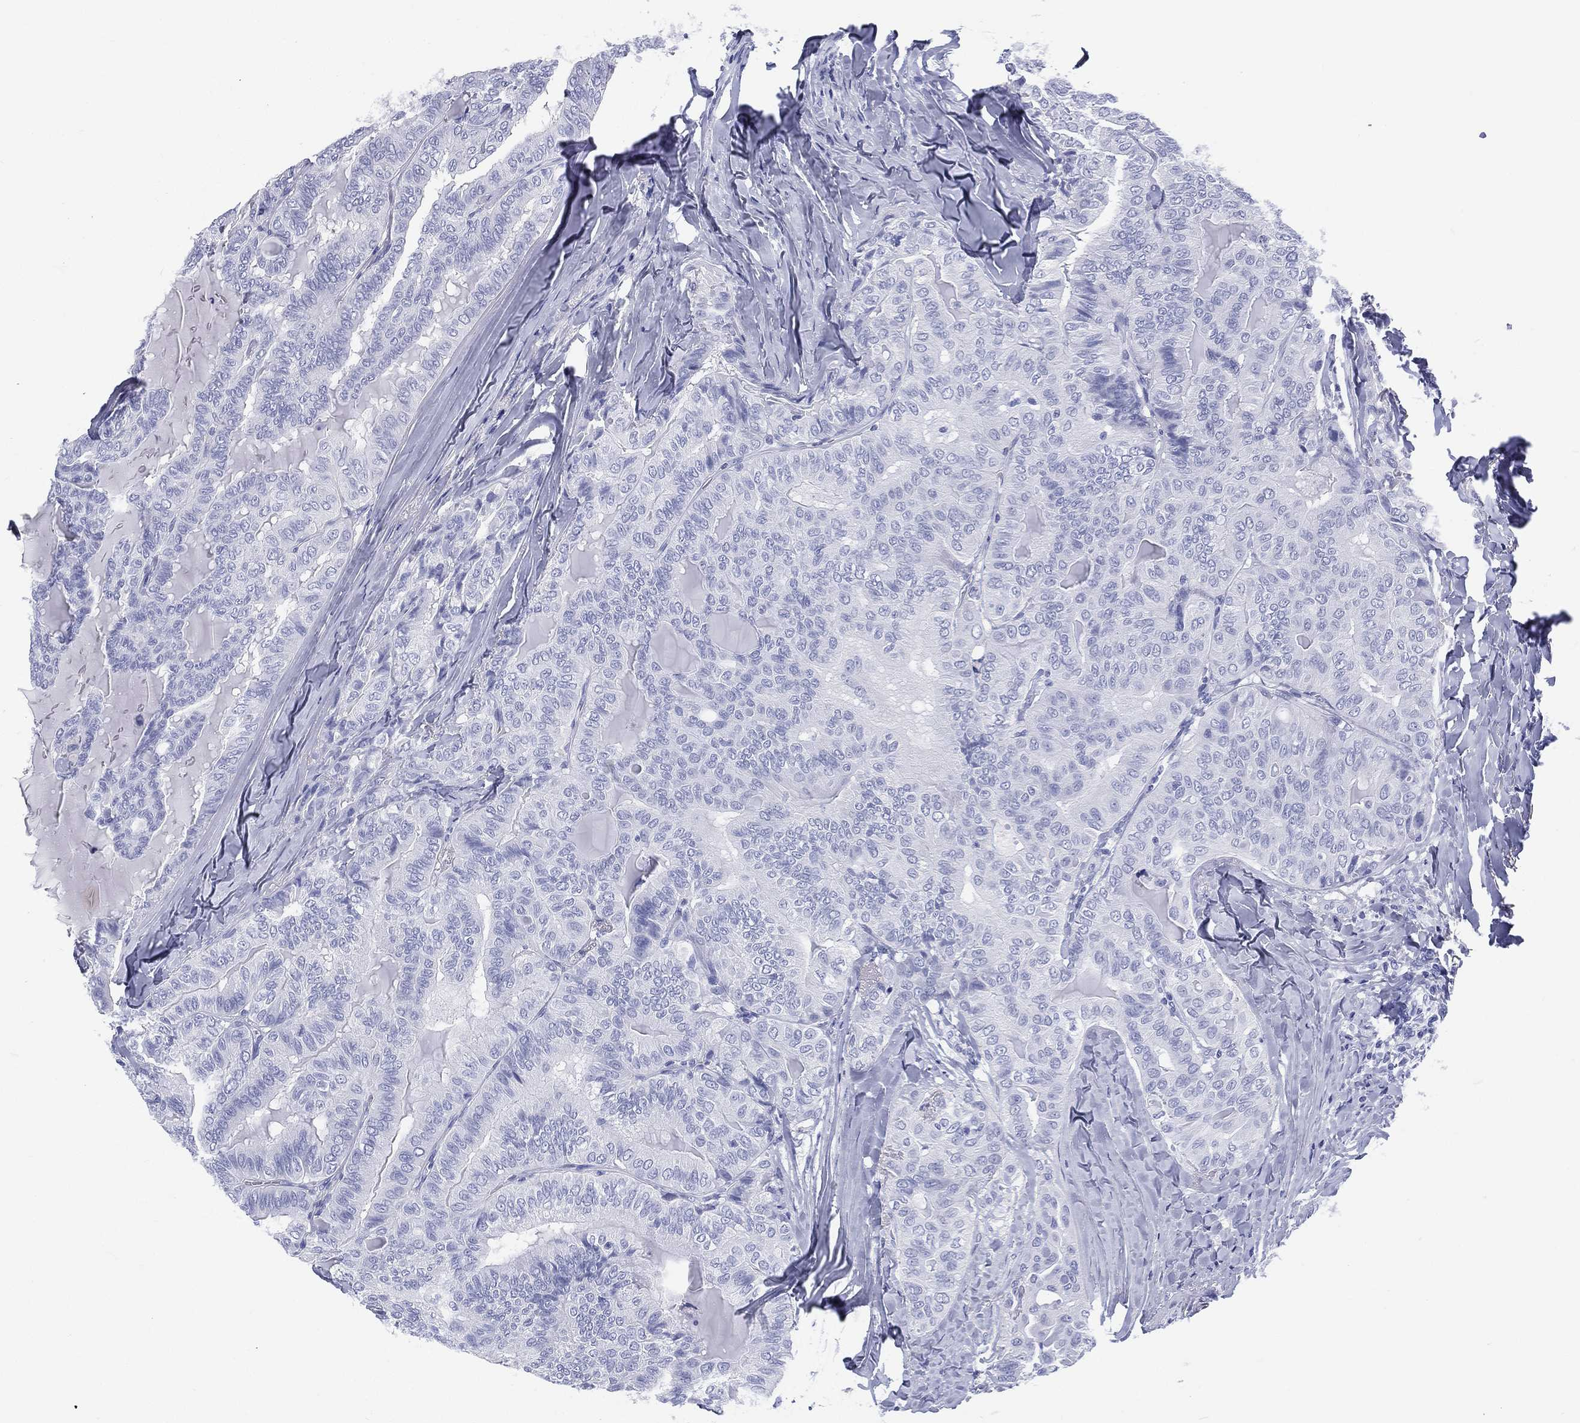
{"staining": {"intensity": "negative", "quantity": "none", "location": "none"}, "tissue": "thyroid cancer", "cell_type": "Tumor cells", "image_type": "cancer", "snomed": [{"axis": "morphology", "description": "Papillary adenocarcinoma, NOS"}, {"axis": "topography", "description": "Thyroid gland"}], "caption": "A high-resolution micrograph shows IHC staining of thyroid cancer, which exhibits no significant positivity in tumor cells.", "gene": "ETNPPL", "patient": {"sex": "female", "age": 68}}